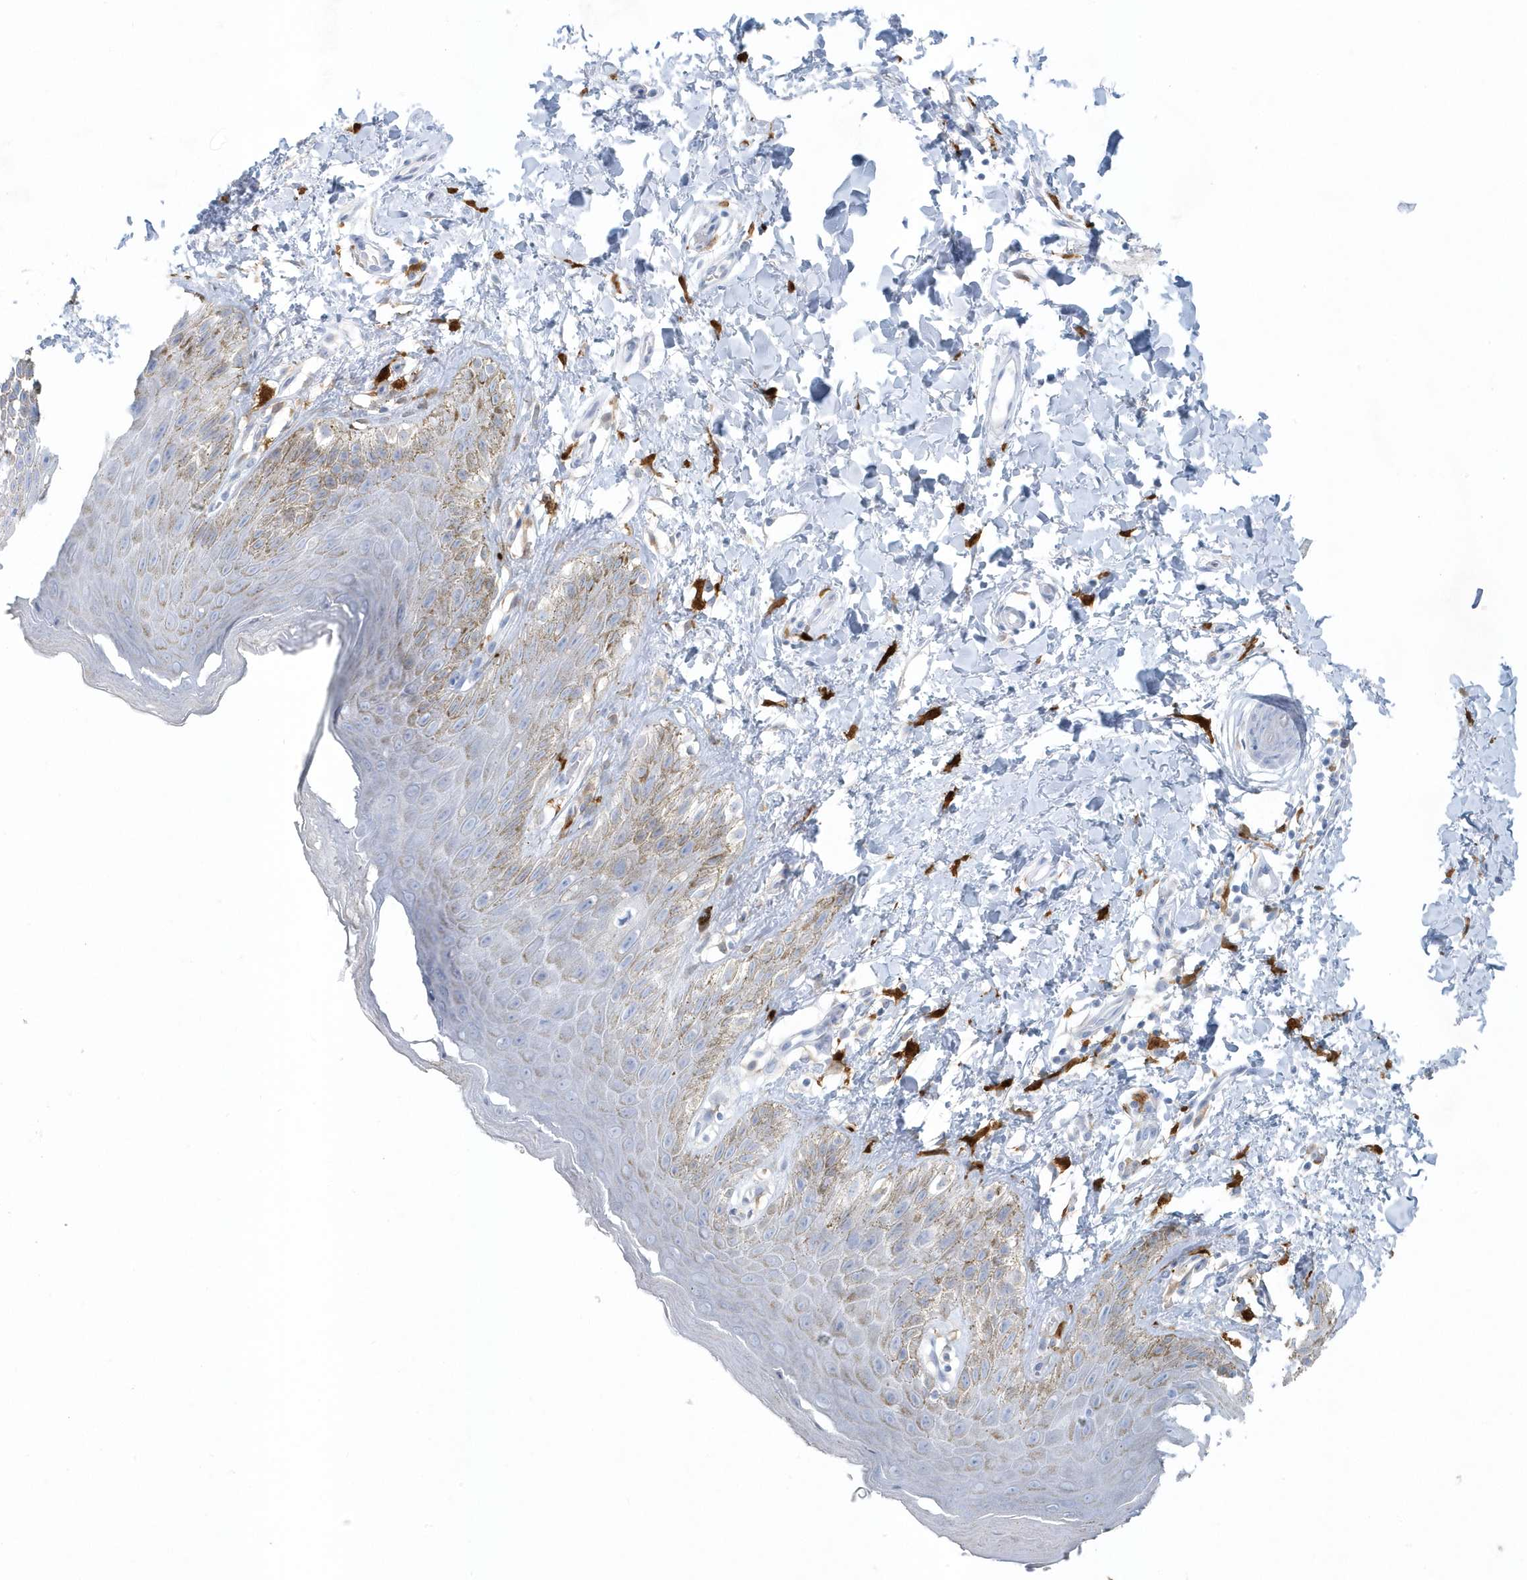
{"staining": {"intensity": "weak", "quantity": "<25%", "location": "cytoplasmic/membranous"}, "tissue": "skin", "cell_type": "Epidermal cells", "image_type": "normal", "snomed": [{"axis": "morphology", "description": "Normal tissue, NOS"}, {"axis": "topography", "description": "Anal"}], "caption": "Skin was stained to show a protein in brown. There is no significant expression in epidermal cells. (Immunohistochemistry (ihc), brightfield microscopy, high magnification).", "gene": "FAM98A", "patient": {"sex": "male", "age": 44}}